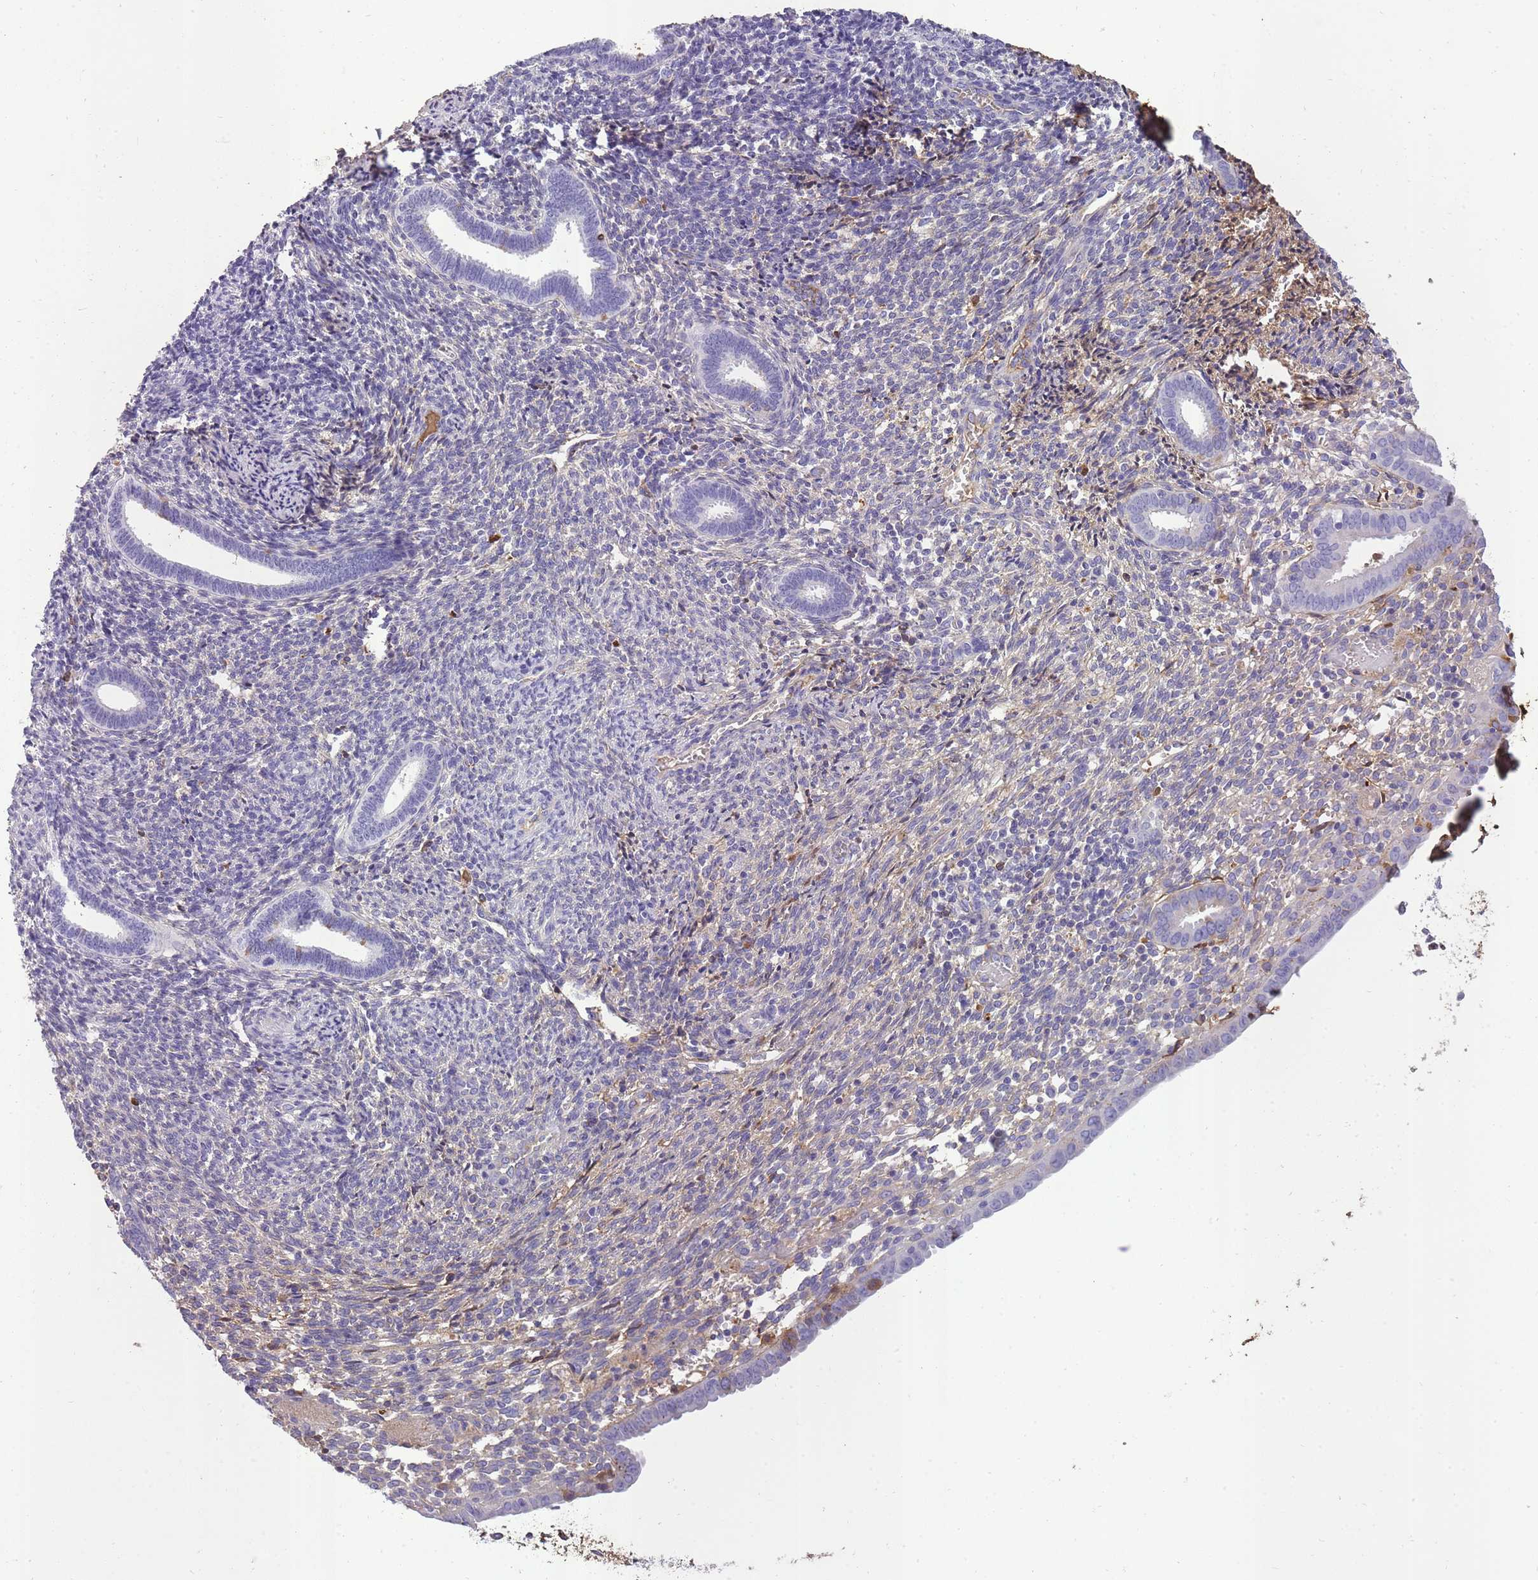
{"staining": {"intensity": "negative", "quantity": "none", "location": "none"}, "tissue": "endometrium", "cell_type": "Cells in endometrial stroma", "image_type": "normal", "snomed": [{"axis": "morphology", "description": "Normal tissue, NOS"}, {"axis": "topography", "description": "Endometrium"}], "caption": "A micrograph of human endometrium is negative for staining in cells in endometrial stroma. (Stains: DAB IHC with hematoxylin counter stain, Microscopy: brightfield microscopy at high magnification).", "gene": "IGKV1", "patient": {"sex": "female", "age": 32}}